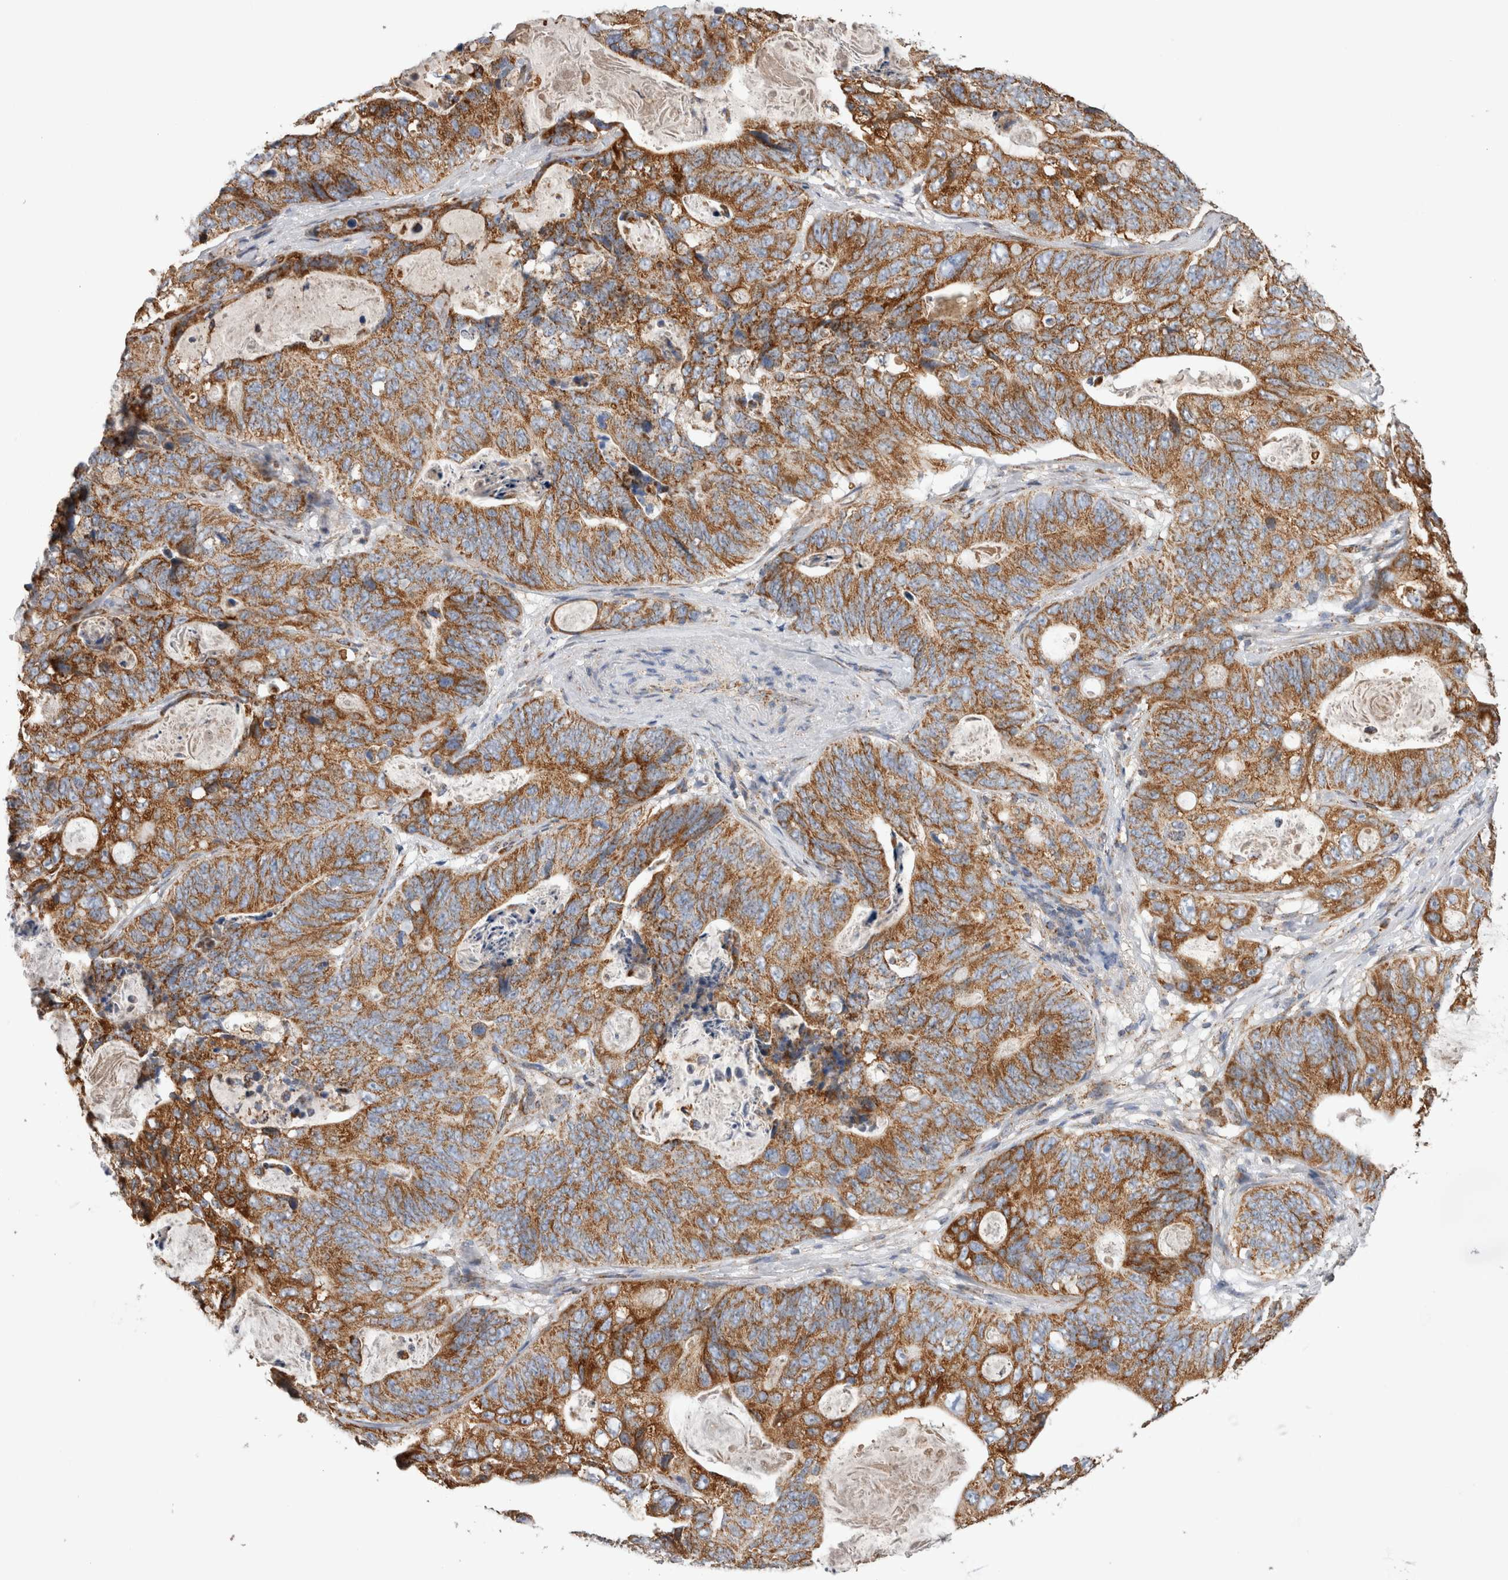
{"staining": {"intensity": "moderate", "quantity": ">75%", "location": "cytoplasmic/membranous"}, "tissue": "stomach cancer", "cell_type": "Tumor cells", "image_type": "cancer", "snomed": [{"axis": "morphology", "description": "Normal tissue, NOS"}, {"axis": "morphology", "description": "Adenocarcinoma, NOS"}, {"axis": "topography", "description": "Stomach"}], "caption": "A brown stain labels moderate cytoplasmic/membranous expression of a protein in human adenocarcinoma (stomach) tumor cells. Nuclei are stained in blue.", "gene": "IARS2", "patient": {"sex": "female", "age": 89}}